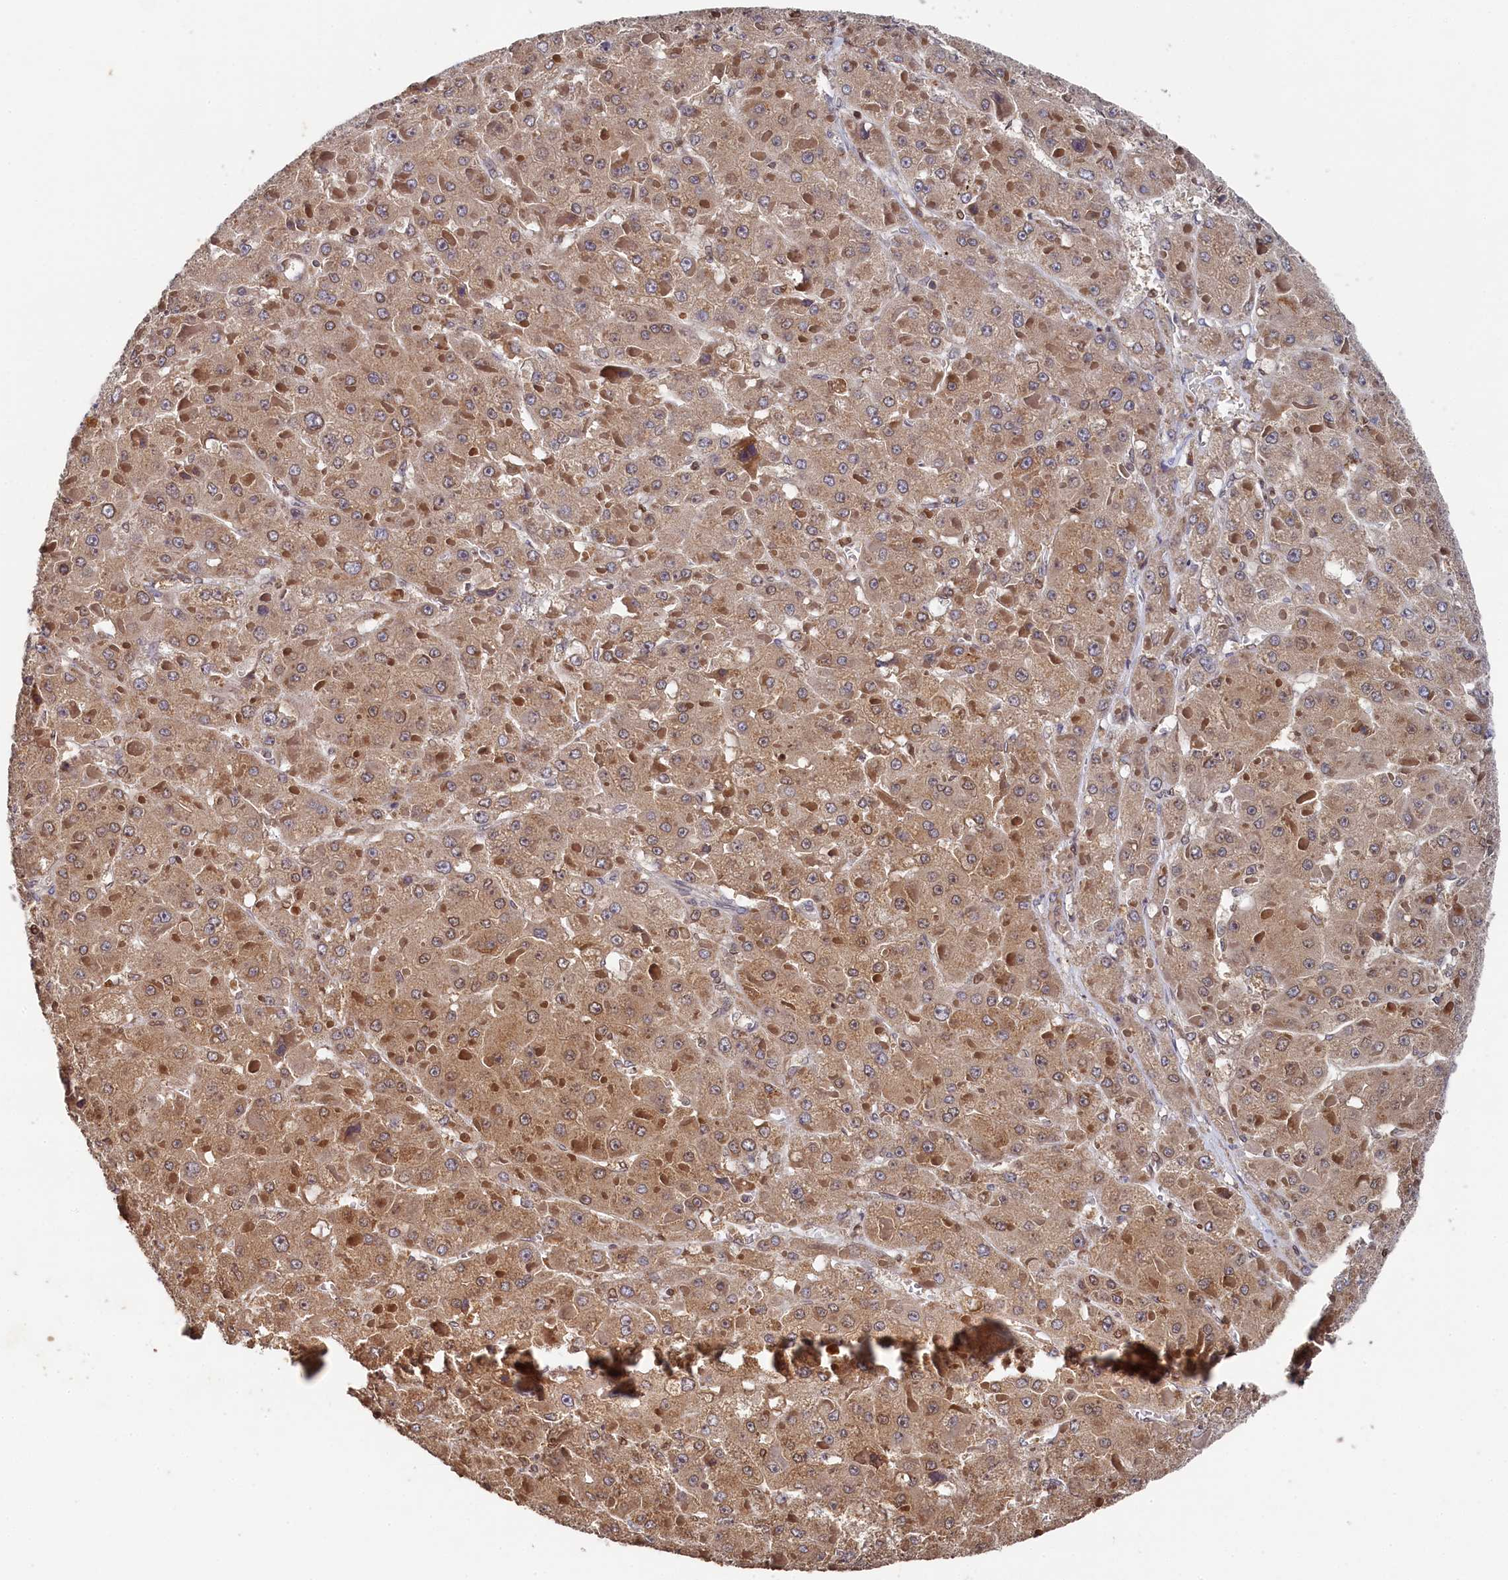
{"staining": {"intensity": "moderate", "quantity": ">75%", "location": "cytoplasmic/membranous"}, "tissue": "liver cancer", "cell_type": "Tumor cells", "image_type": "cancer", "snomed": [{"axis": "morphology", "description": "Carcinoma, Hepatocellular, NOS"}, {"axis": "topography", "description": "Liver"}], "caption": "Tumor cells show moderate cytoplasmic/membranous positivity in about >75% of cells in hepatocellular carcinoma (liver).", "gene": "ANKEF1", "patient": {"sex": "female", "age": 73}}